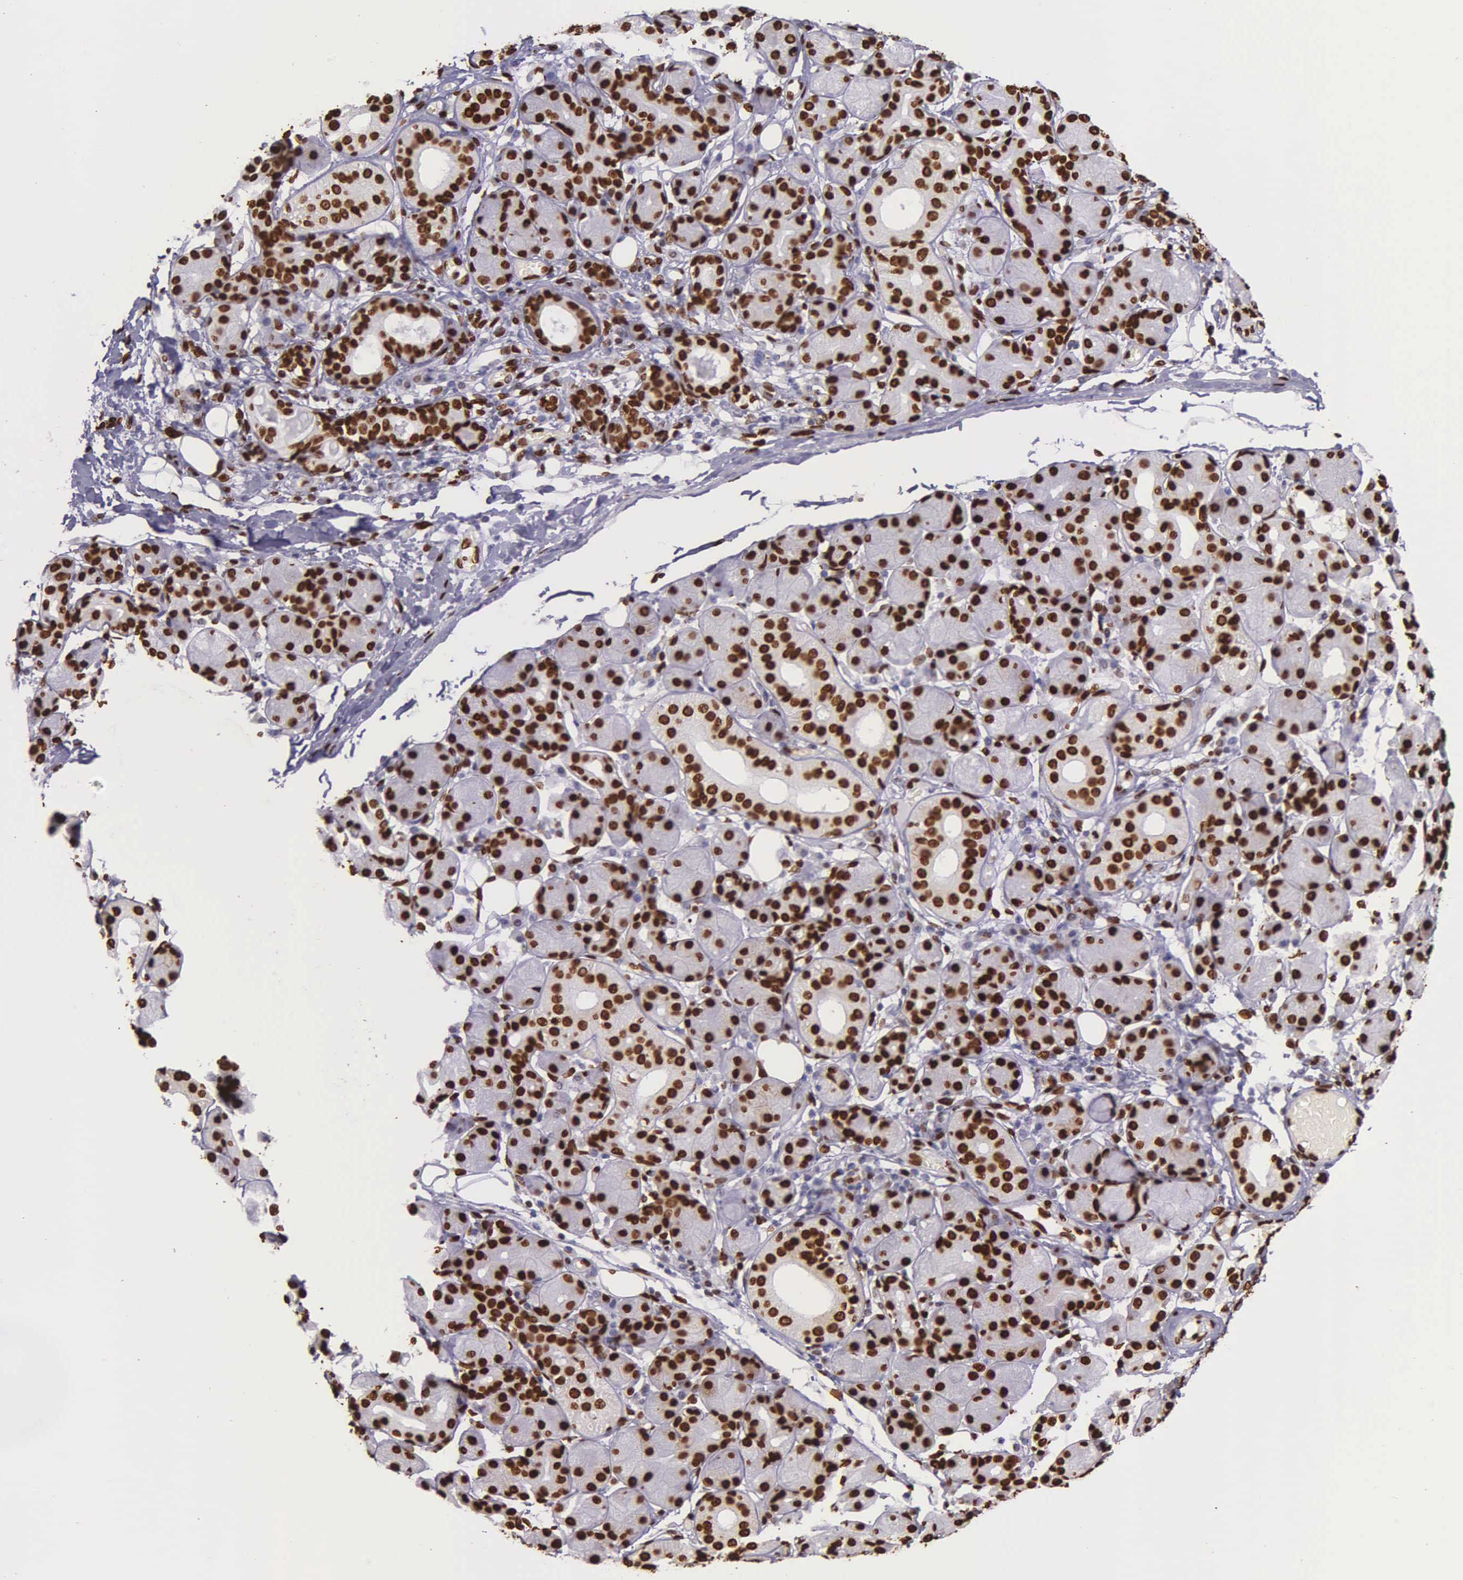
{"staining": {"intensity": "strong", "quantity": ">75%", "location": "nuclear"}, "tissue": "salivary gland", "cell_type": "Glandular cells", "image_type": "normal", "snomed": [{"axis": "morphology", "description": "Normal tissue, NOS"}, {"axis": "topography", "description": "Salivary gland"}, {"axis": "topography", "description": "Peripheral nerve tissue"}], "caption": "Immunohistochemistry staining of unremarkable salivary gland, which shows high levels of strong nuclear positivity in approximately >75% of glandular cells indicating strong nuclear protein expression. The staining was performed using DAB (3,3'-diaminobenzidine) (brown) for protein detection and nuclei were counterstained in hematoxylin (blue).", "gene": "H1", "patient": {"sex": "male", "age": 62}}